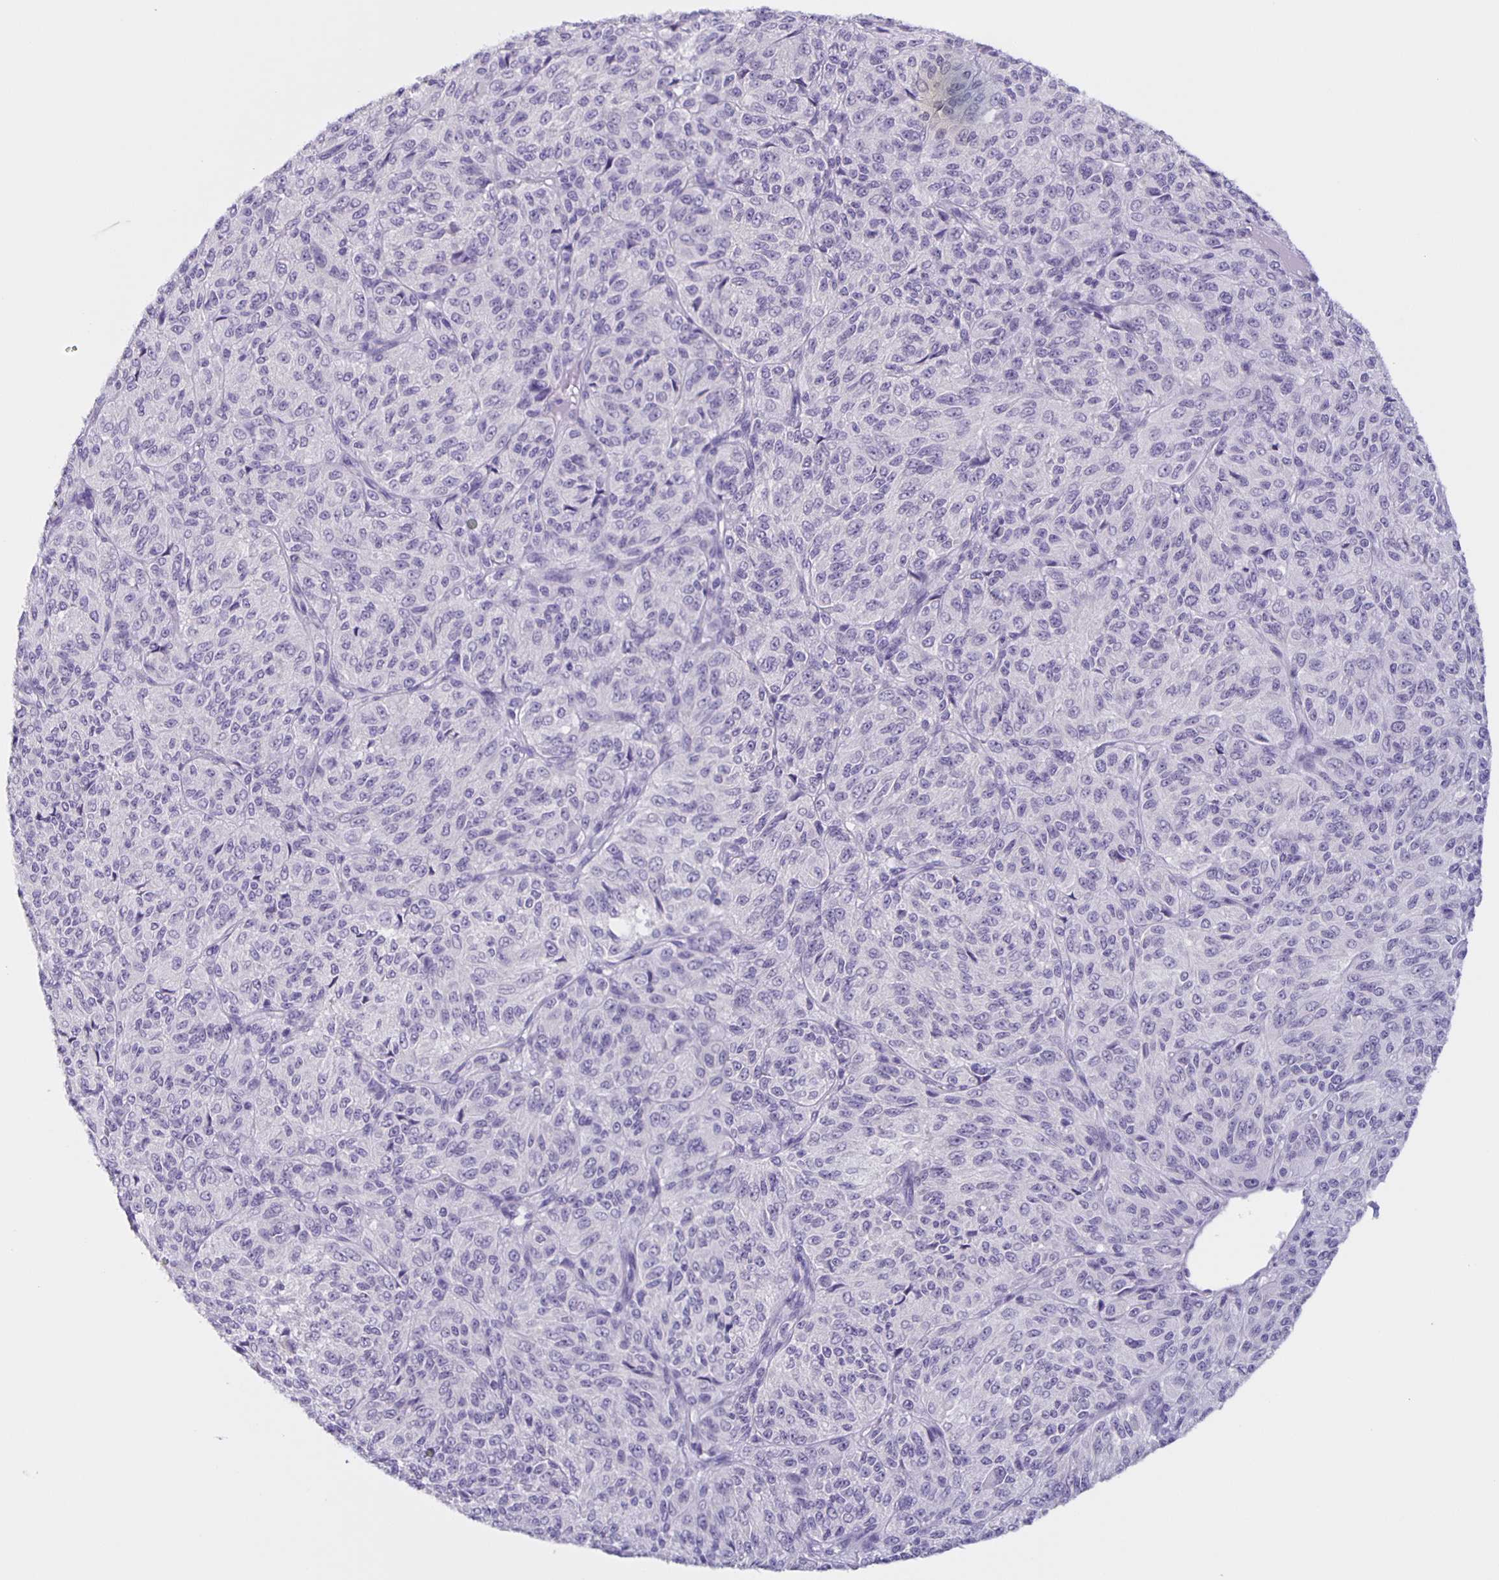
{"staining": {"intensity": "negative", "quantity": "none", "location": "none"}, "tissue": "melanoma", "cell_type": "Tumor cells", "image_type": "cancer", "snomed": [{"axis": "morphology", "description": "Malignant melanoma, Metastatic site"}, {"axis": "topography", "description": "Brain"}], "caption": "Human melanoma stained for a protein using IHC shows no staining in tumor cells.", "gene": "SLC12A3", "patient": {"sex": "female", "age": 56}}